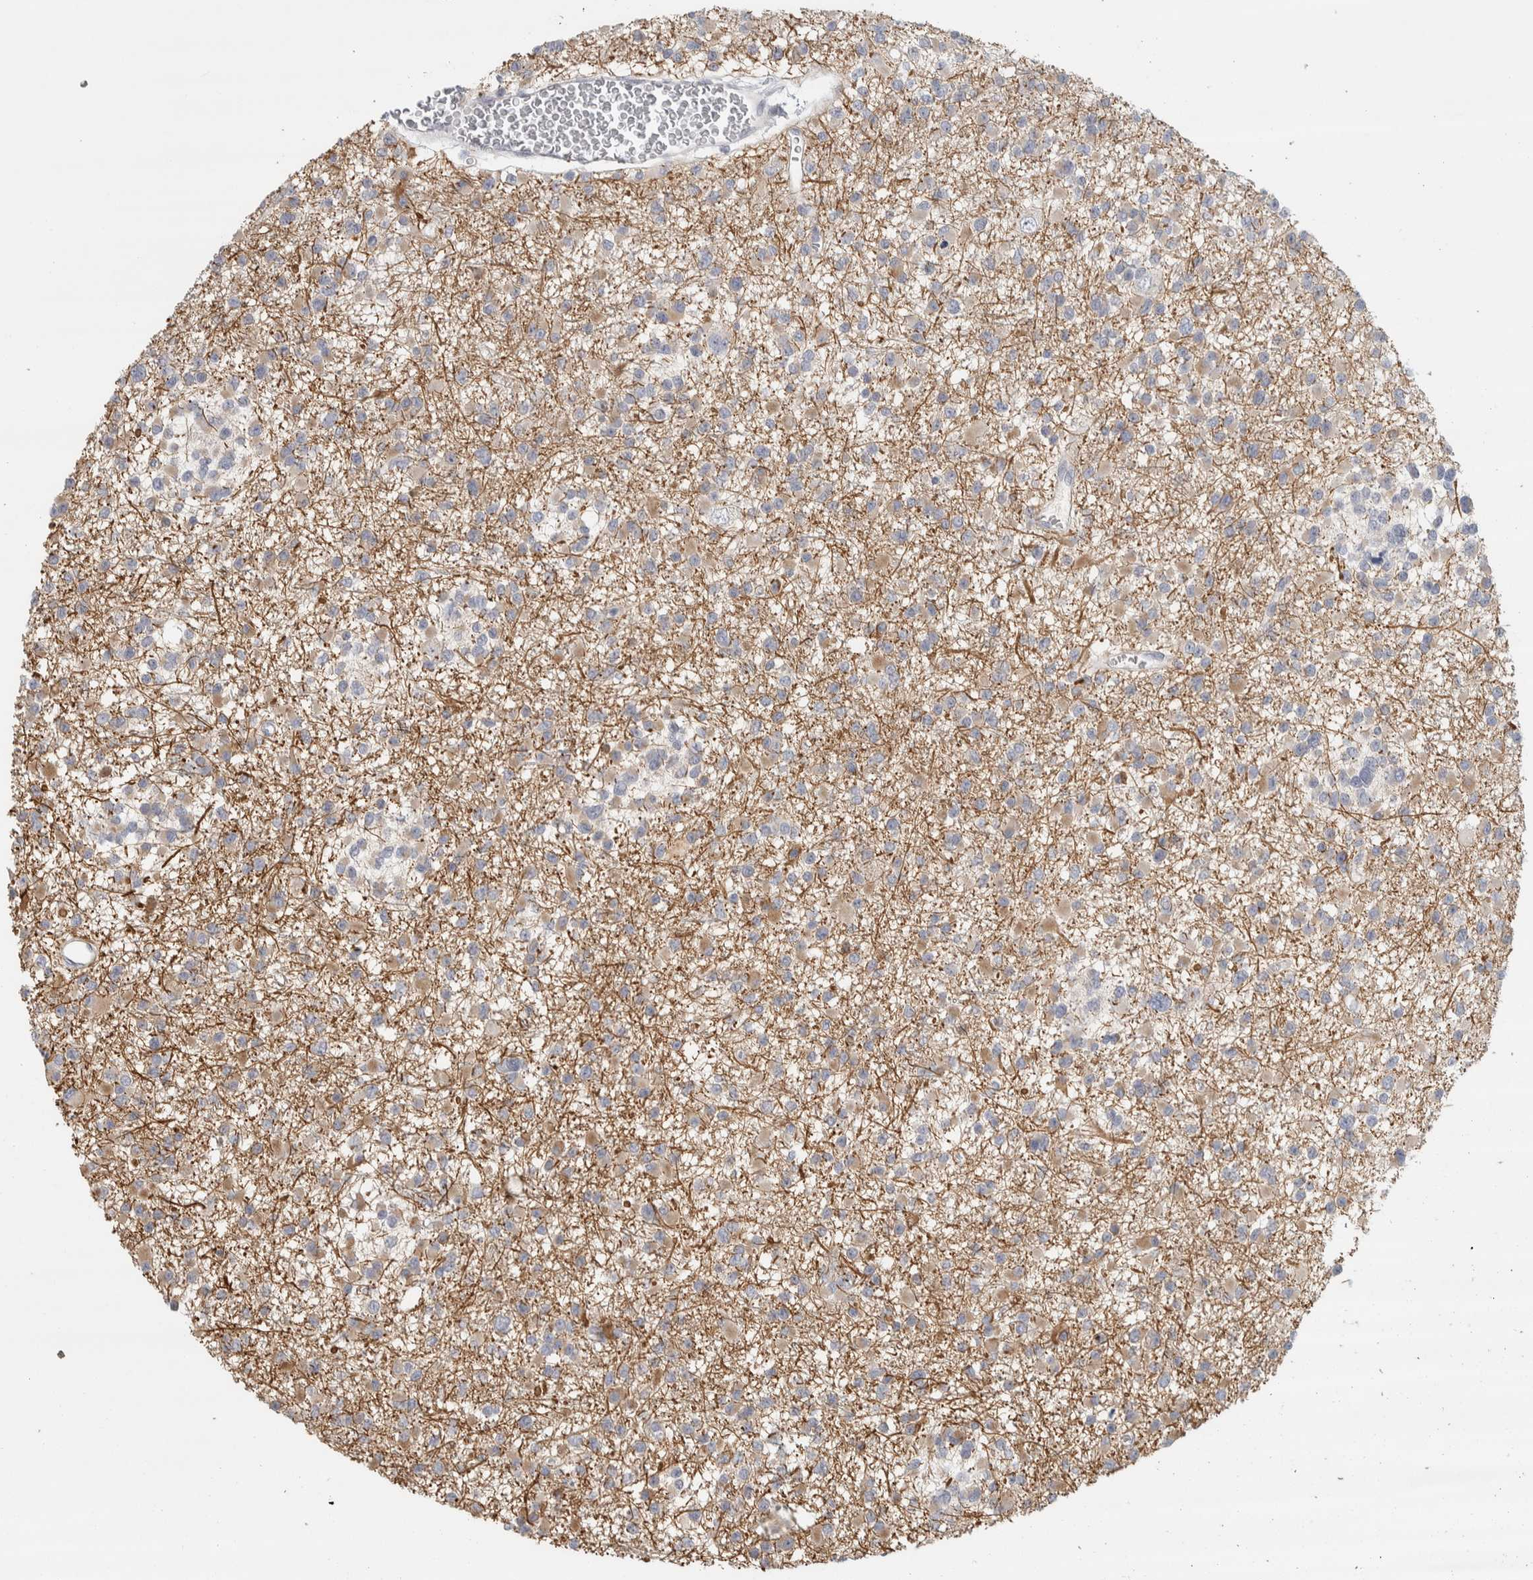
{"staining": {"intensity": "weak", "quantity": "25%-75%", "location": "cytoplasmic/membranous"}, "tissue": "glioma", "cell_type": "Tumor cells", "image_type": "cancer", "snomed": [{"axis": "morphology", "description": "Glioma, malignant, Low grade"}, {"axis": "topography", "description": "Brain"}], "caption": "Malignant glioma (low-grade) stained for a protein reveals weak cytoplasmic/membranous positivity in tumor cells.", "gene": "DCXR", "patient": {"sex": "female", "age": 22}}